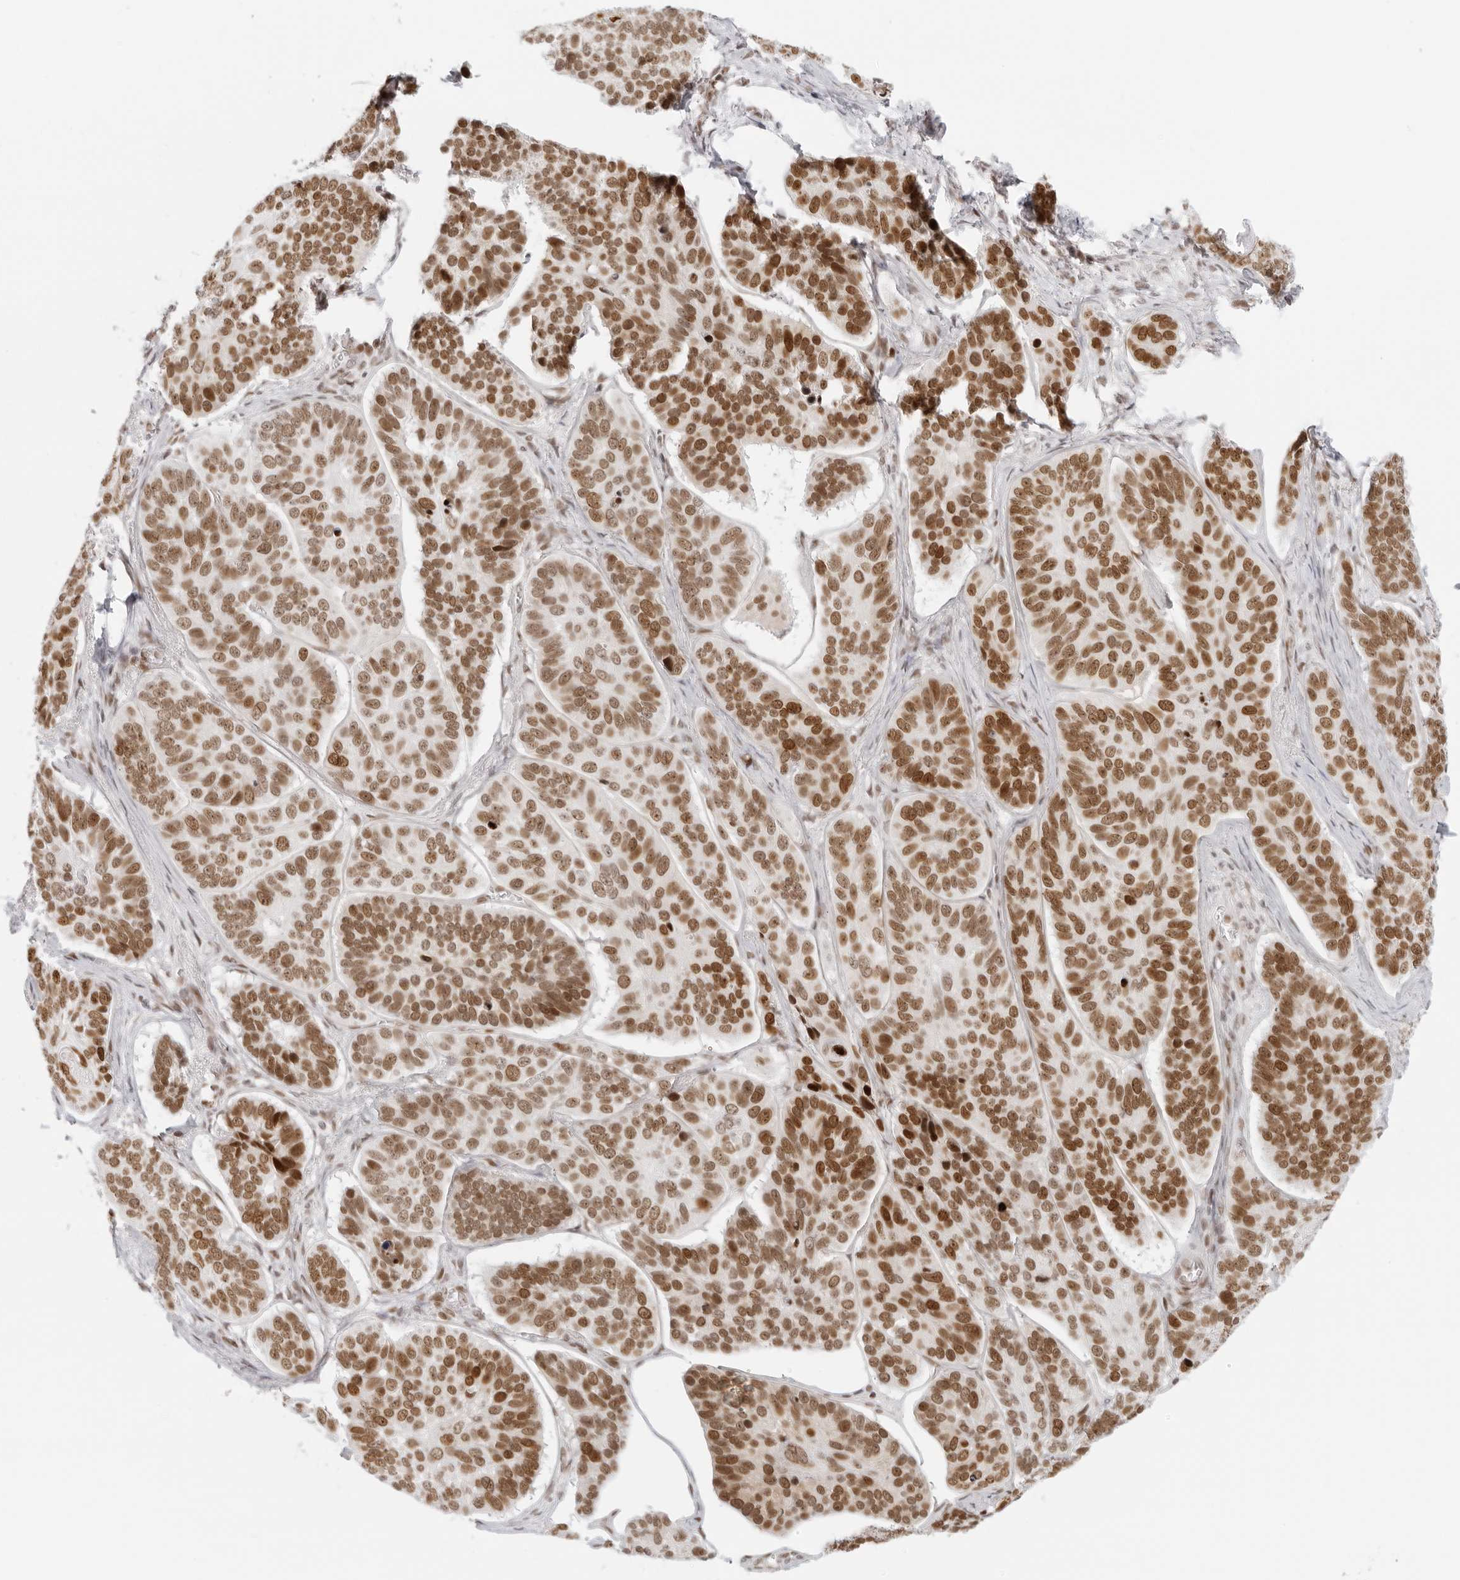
{"staining": {"intensity": "moderate", "quantity": ">75%", "location": "nuclear"}, "tissue": "skin cancer", "cell_type": "Tumor cells", "image_type": "cancer", "snomed": [{"axis": "morphology", "description": "Basal cell carcinoma"}, {"axis": "topography", "description": "Skin"}], "caption": "DAB (3,3'-diaminobenzidine) immunohistochemical staining of skin cancer displays moderate nuclear protein positivity in about >75% of tumor cells. The staining was performed using DAB to visualize the protein expression in brown, while the nuclei were stained in blue with hematoxylin (Magnification: 20x).", "gene": "RCC1", "patient": {"sex": "male", "age": 62}}